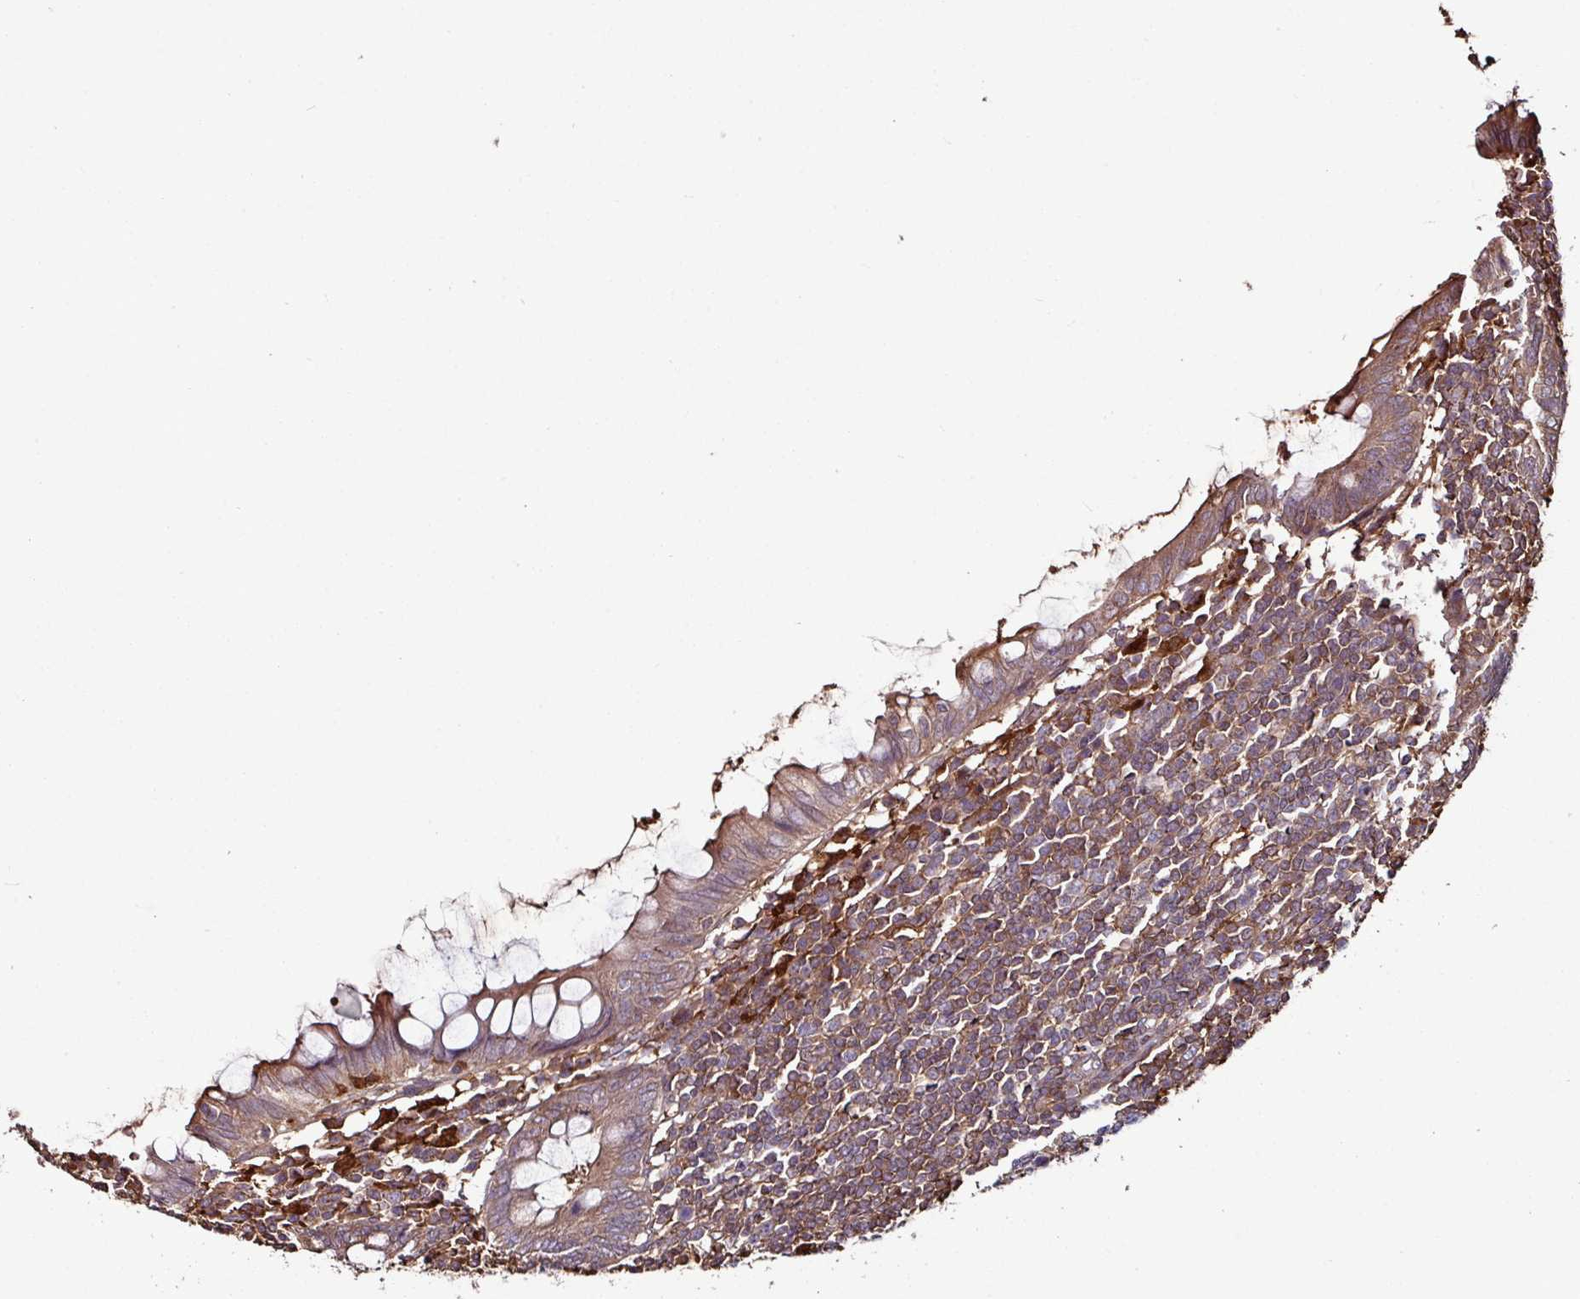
{"staining": {"intensity": "moderate", "quantity": "25%-75%", "location": "cytoplasmic/membranous"}, "tissue": "appendix", "cell_type": "Glandular cells", "image_type": "normal", "snomed": [{"axis": "morphology", "description": "Normal tissue, NOS"}, {"axis": "topography", "description": "Appendix"}], "caption": "High-power microscopy captured an immunohistochemistry (IHC) image of normal appendix, revealing moderate cytoplasmic/membranous positivity in about 25%-75% of glandular cells.", "gene": "GNPDA1", "patient": {"sex": "male", "age": 83}}